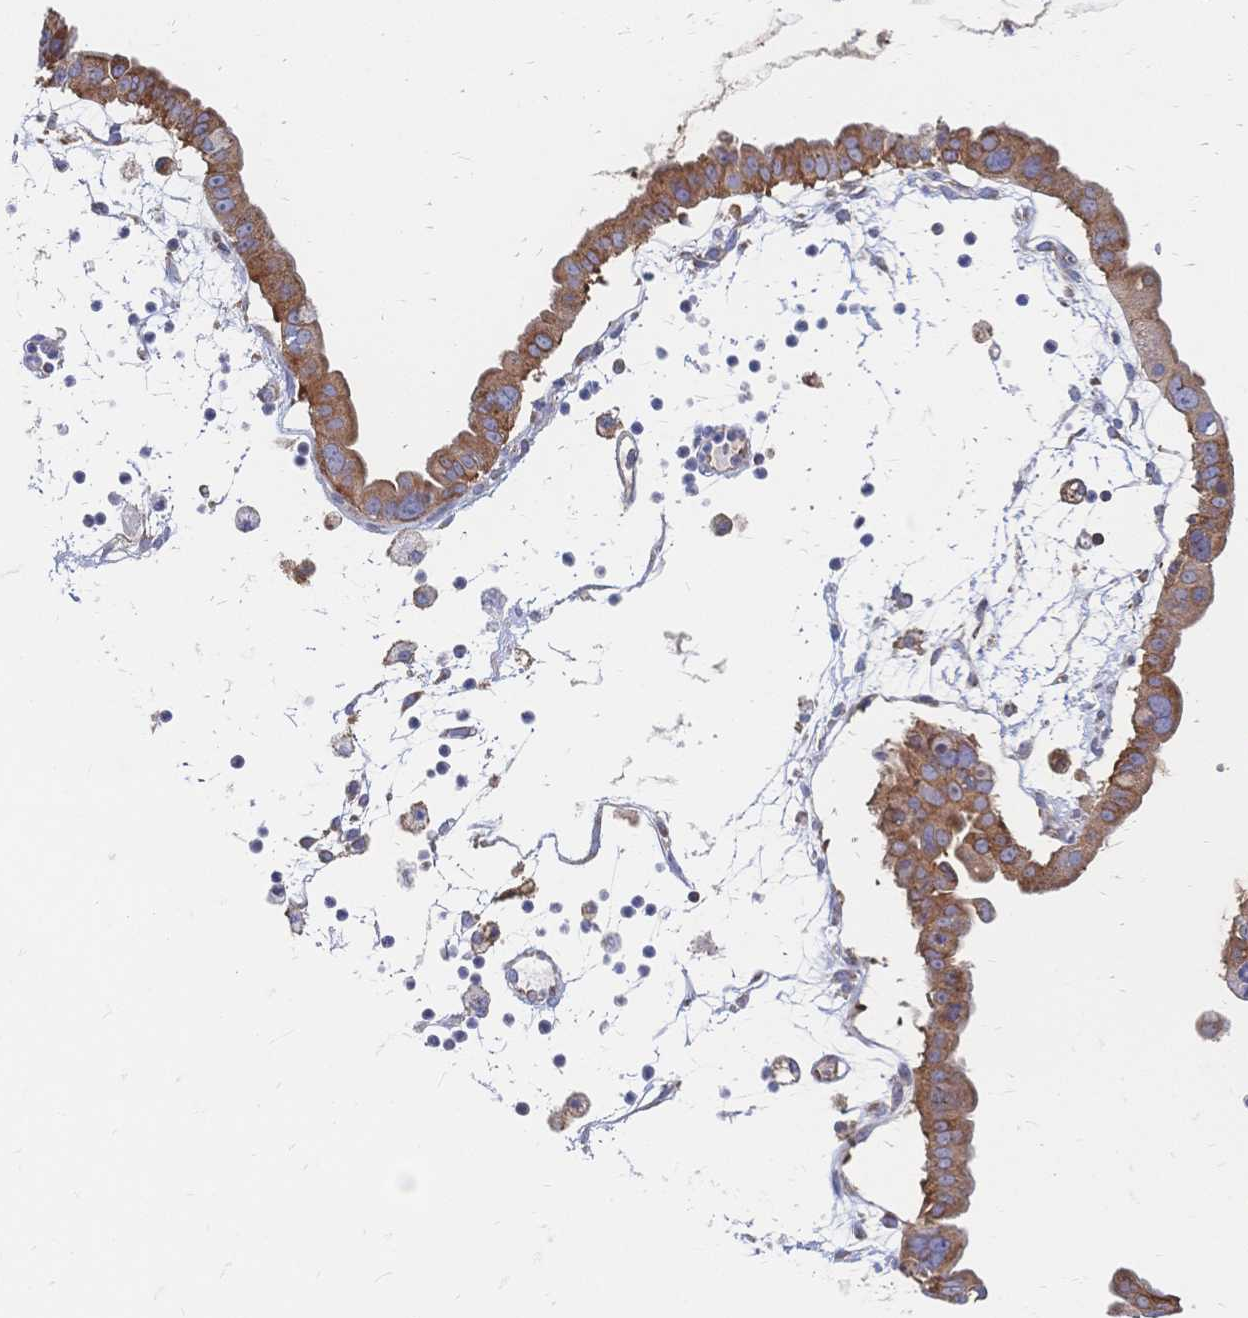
{"staining": {"intensity": "moderate", "quantity": ">75%", "location": "cytoplasmic/membranous"}, "tissue": "ovarian cancer", "cell_type": "Tumor cells", "image_type": "cancer", "snomed": [{"axis": "morphology", "description": "Cystadenocarcinoma, mucinous, NOS"}, {"axis": "topography", "description": "Ovary"}], "caption": "Protein expression analysis of ovarian cancer (mucinous cystadenocarcinoma) reveals moderate cytoplasmic/membranous staining in approximately >75% of tumor cells.", "gene": "SORBS1", "patient": {"sex": "female", "age": 61}}